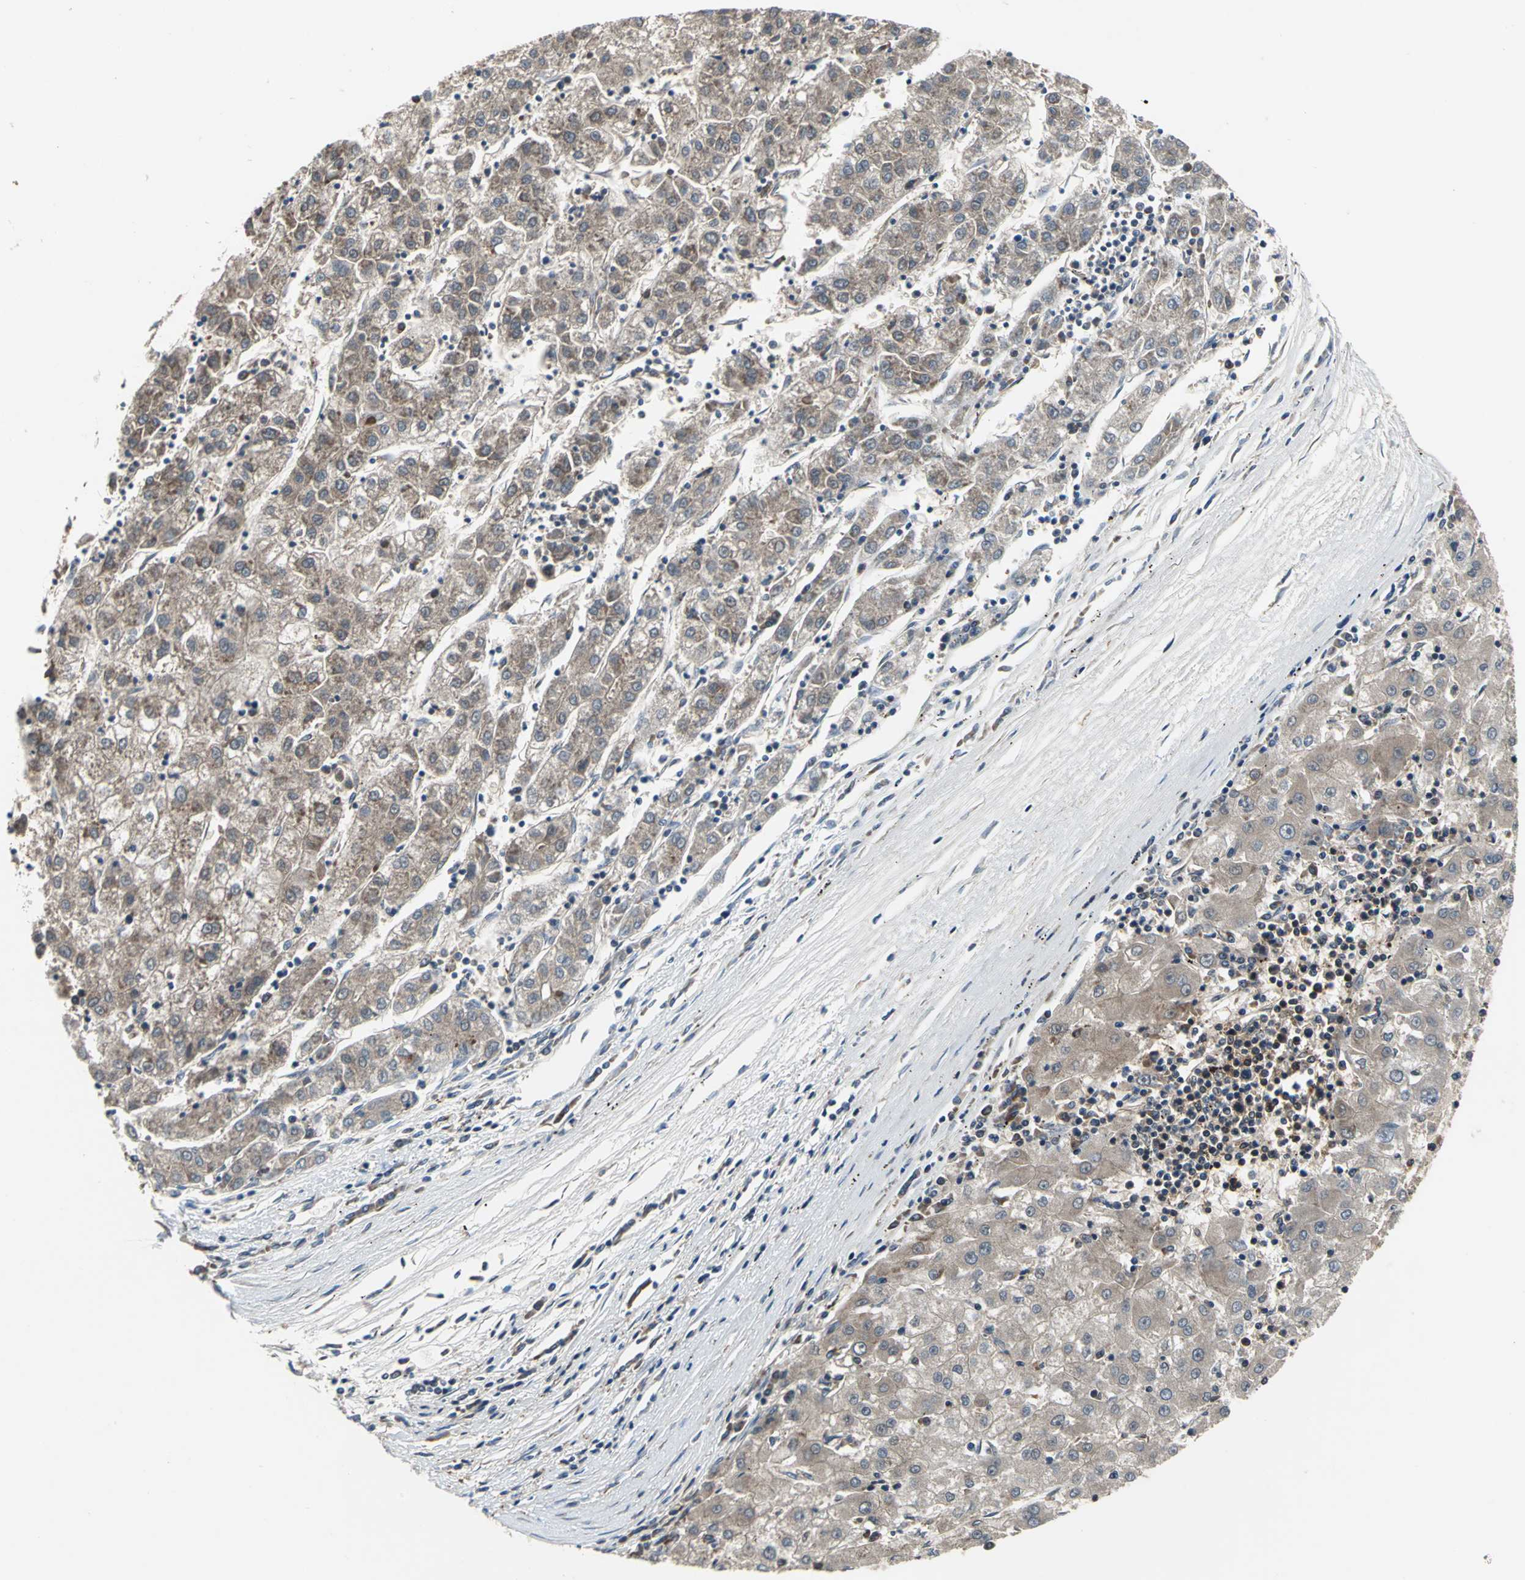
{"staining": {"intensity": "moderate", "quantity": ">75%", "location": "cytoplasmic/membranous"}, "tissue": "liver cancer", "cell_type": "Tumor cells", "image_type": "cancer", "snomed": [{"axis": "morphology", "description": "Carcinoma, Hepatocellular, NOS"}, {"axis": "topography", "description": "Liver"}], "caption": "The immunohistochemical stain labels moderate cytoplasmic/membranous positivity in tumor cells of hepatocellular carcinoma (liver) tissue. (Brightfield microscopy of DAB IHC at high magnification).", "gene": "CAPN1", "patient": {"sex": "male", "age": 72}}